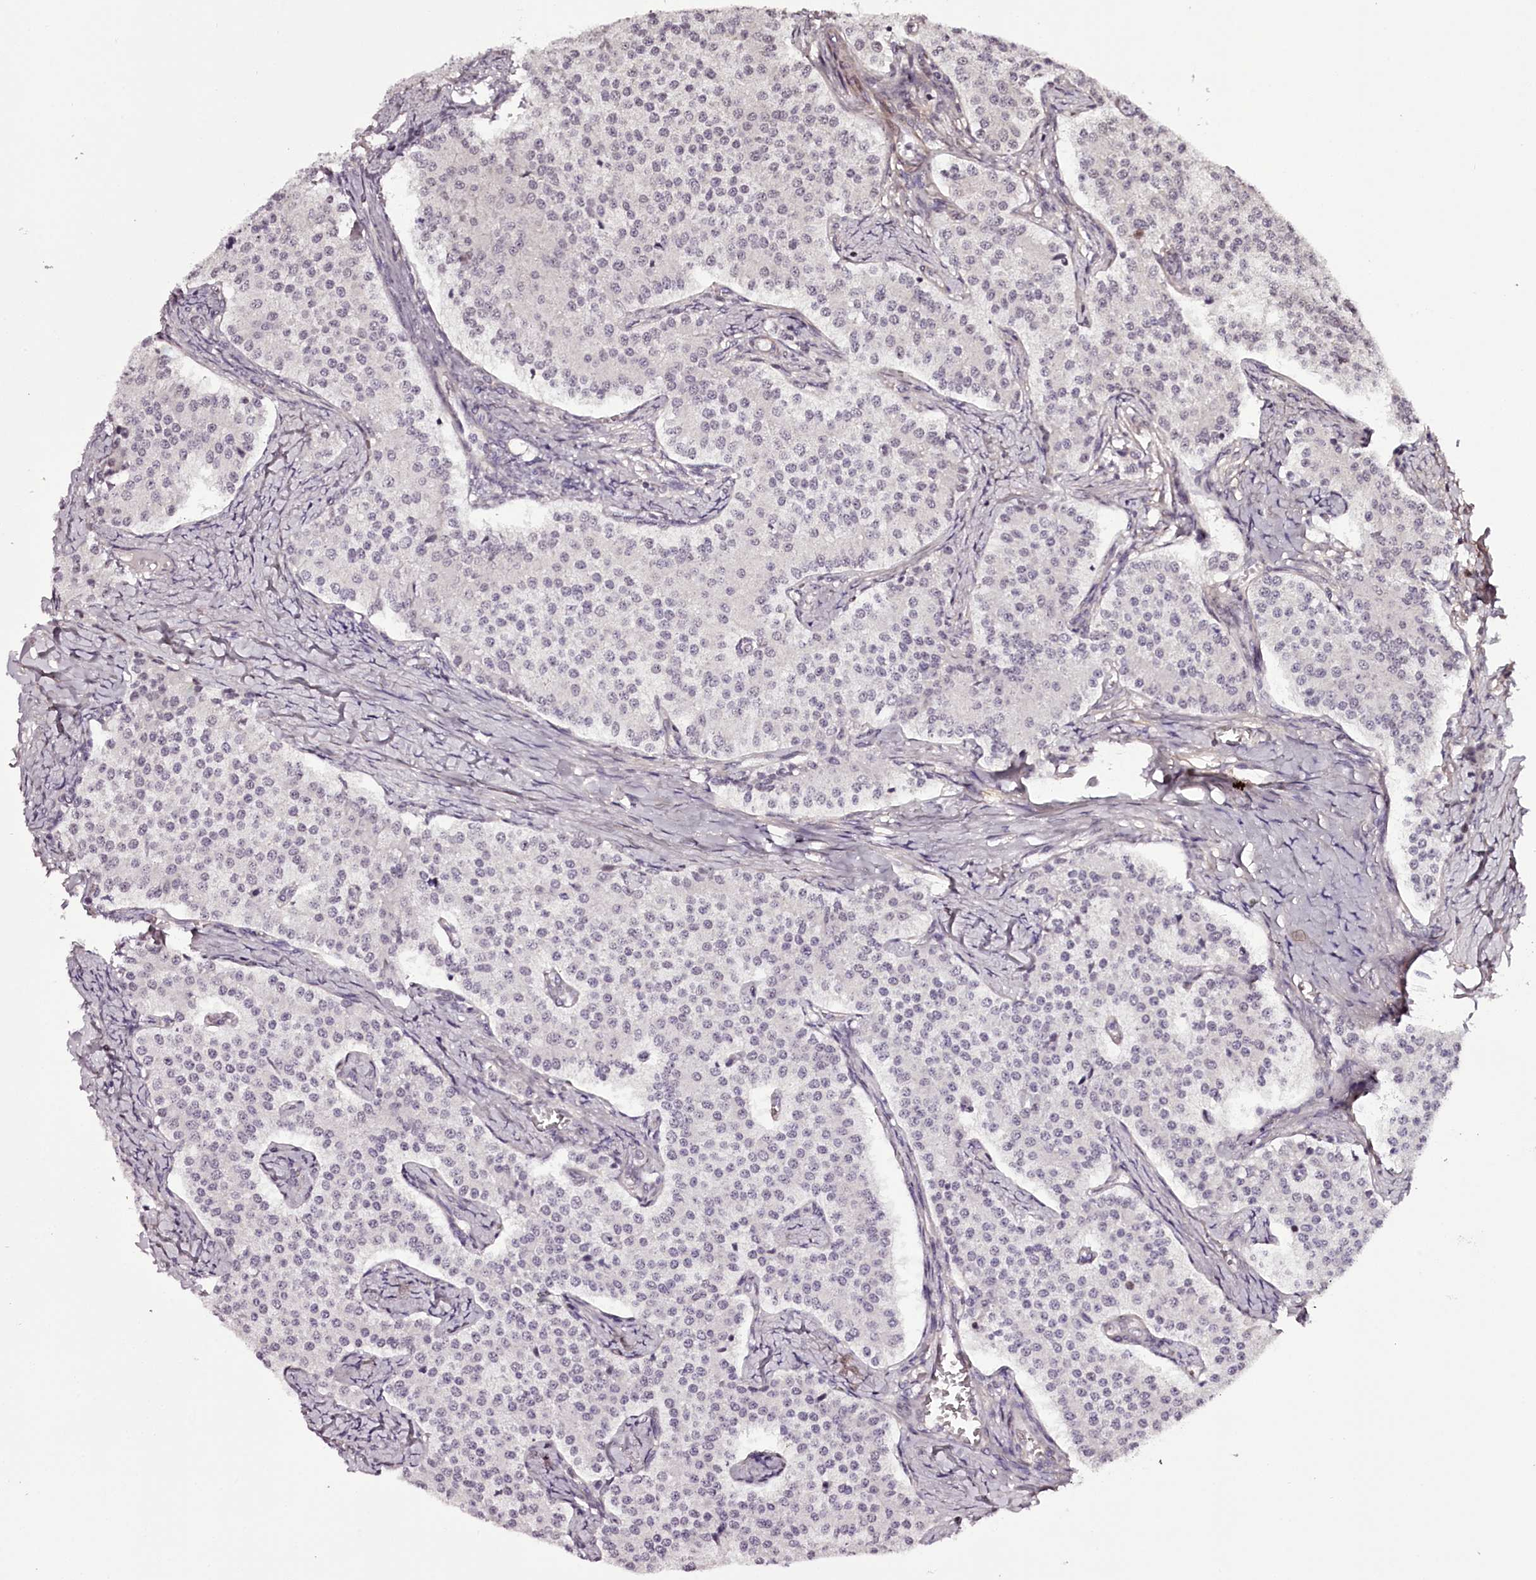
{"staining": {"intensity": "negative", "quantity": "none", "location": "none"}, "tissue": "carcinoid", "cell_type": "Tumor cells", "image_type": "cancer", "snomed": [{"axis": "morphology", "description": "Carcinoid, malignant, NOS"}, {"axis": "topography", "description": "Colon"}], "caption": "Immunohistochemistry (IHC) micrograph of human carcinoid stained for a protein (brown), which reveals no positivity in tumor cells.", "gene": "TTC33", "patient": {"sex": "female", "age": 52}}